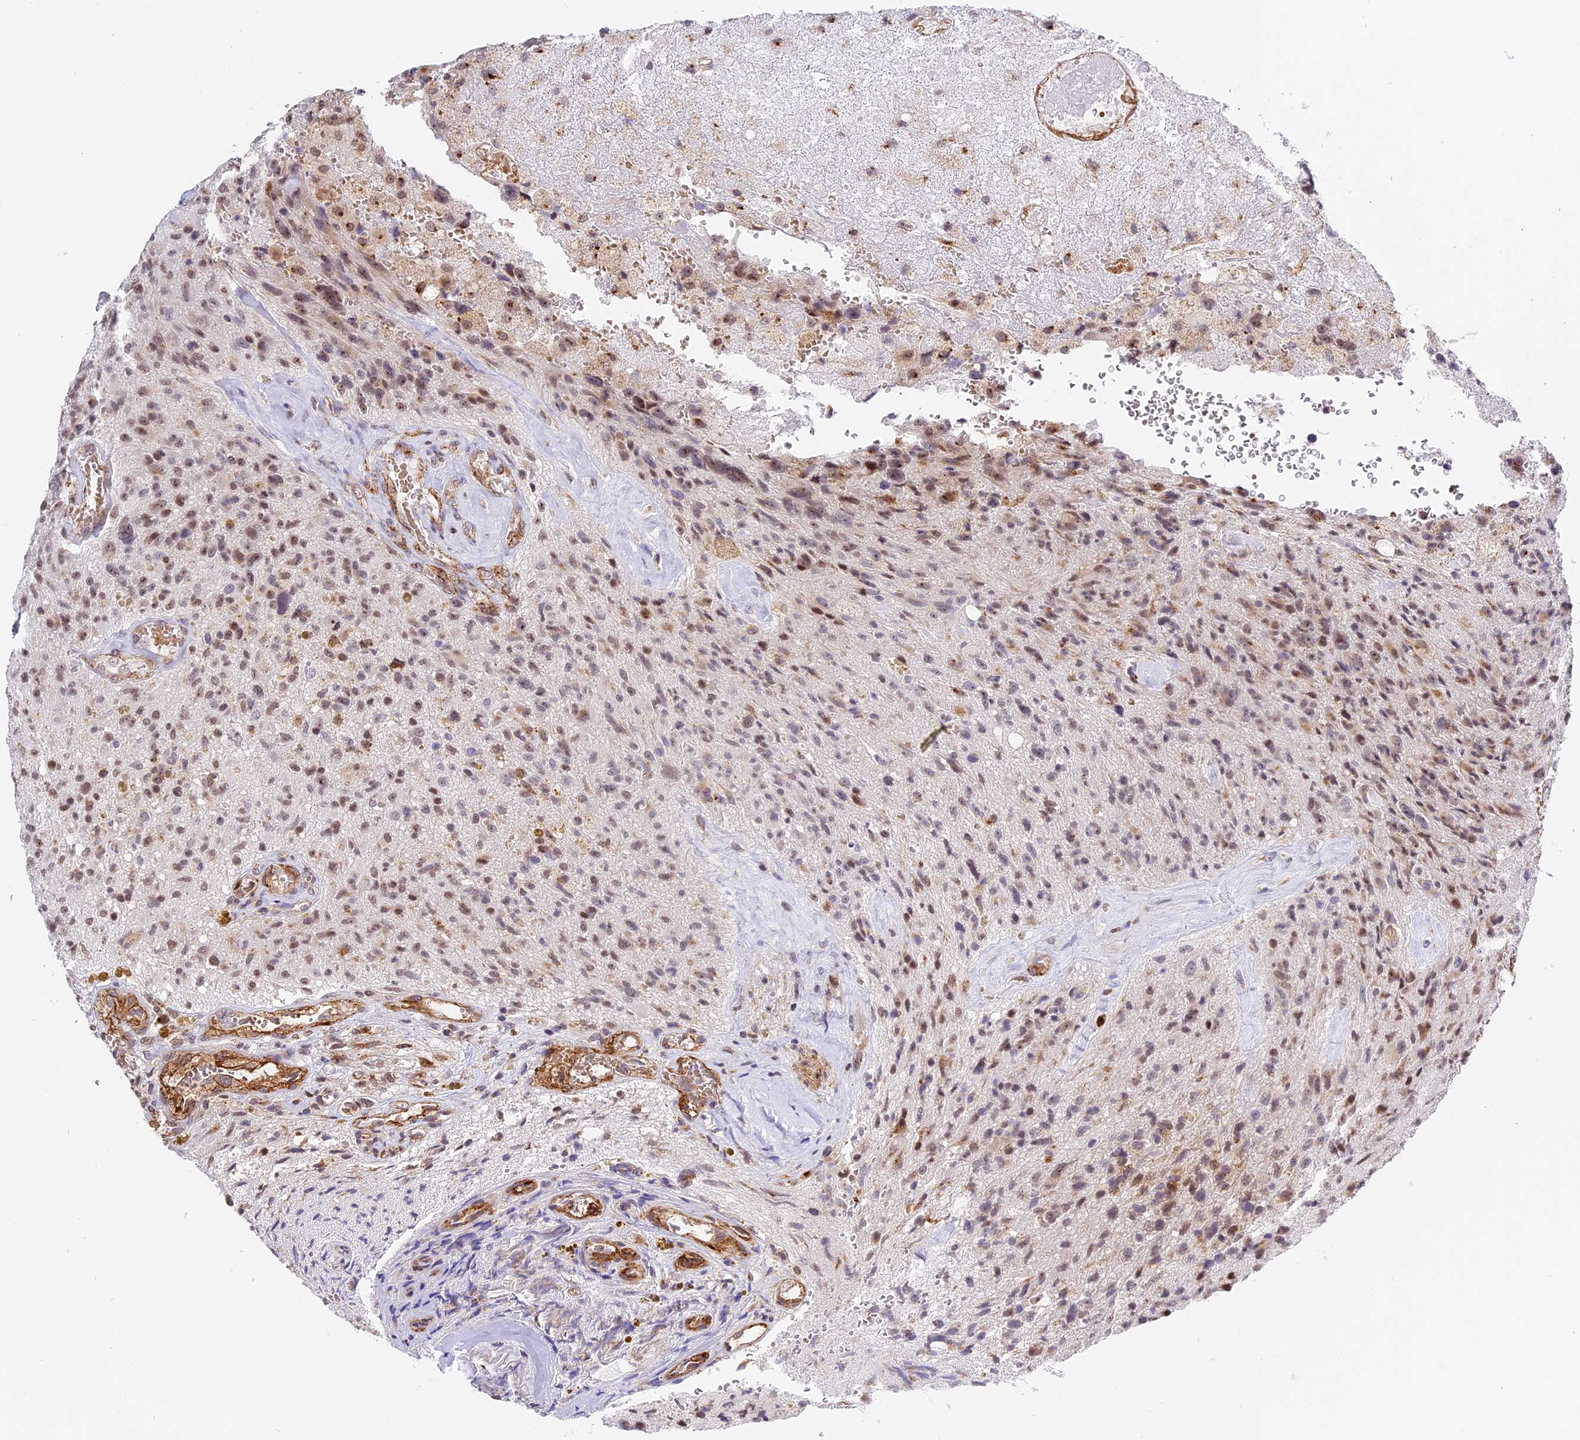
{"staining": {"intensity": "weak", "quantity": "25%-75%", "location": "cytoplasmic/membranous,nuclear"}, "tissue": "glioma", "cell_type": "Tumor cells", "image_type": "cancer", "snomed": [{"axis": "morphology", "description": "Glioma, malignant, High grade"}, {"axis": "topography", "description": "Brain"}], "caption": "Malignant glioma (high-grade) tissue exhibits weak cytoplasmic/membranous and nuclear positivity in about 25%-75% of tumor cells, visualized by immunohistochemistry.", "gene": "HEATR5B", "patient": {"sex": "male", "age": 69}}